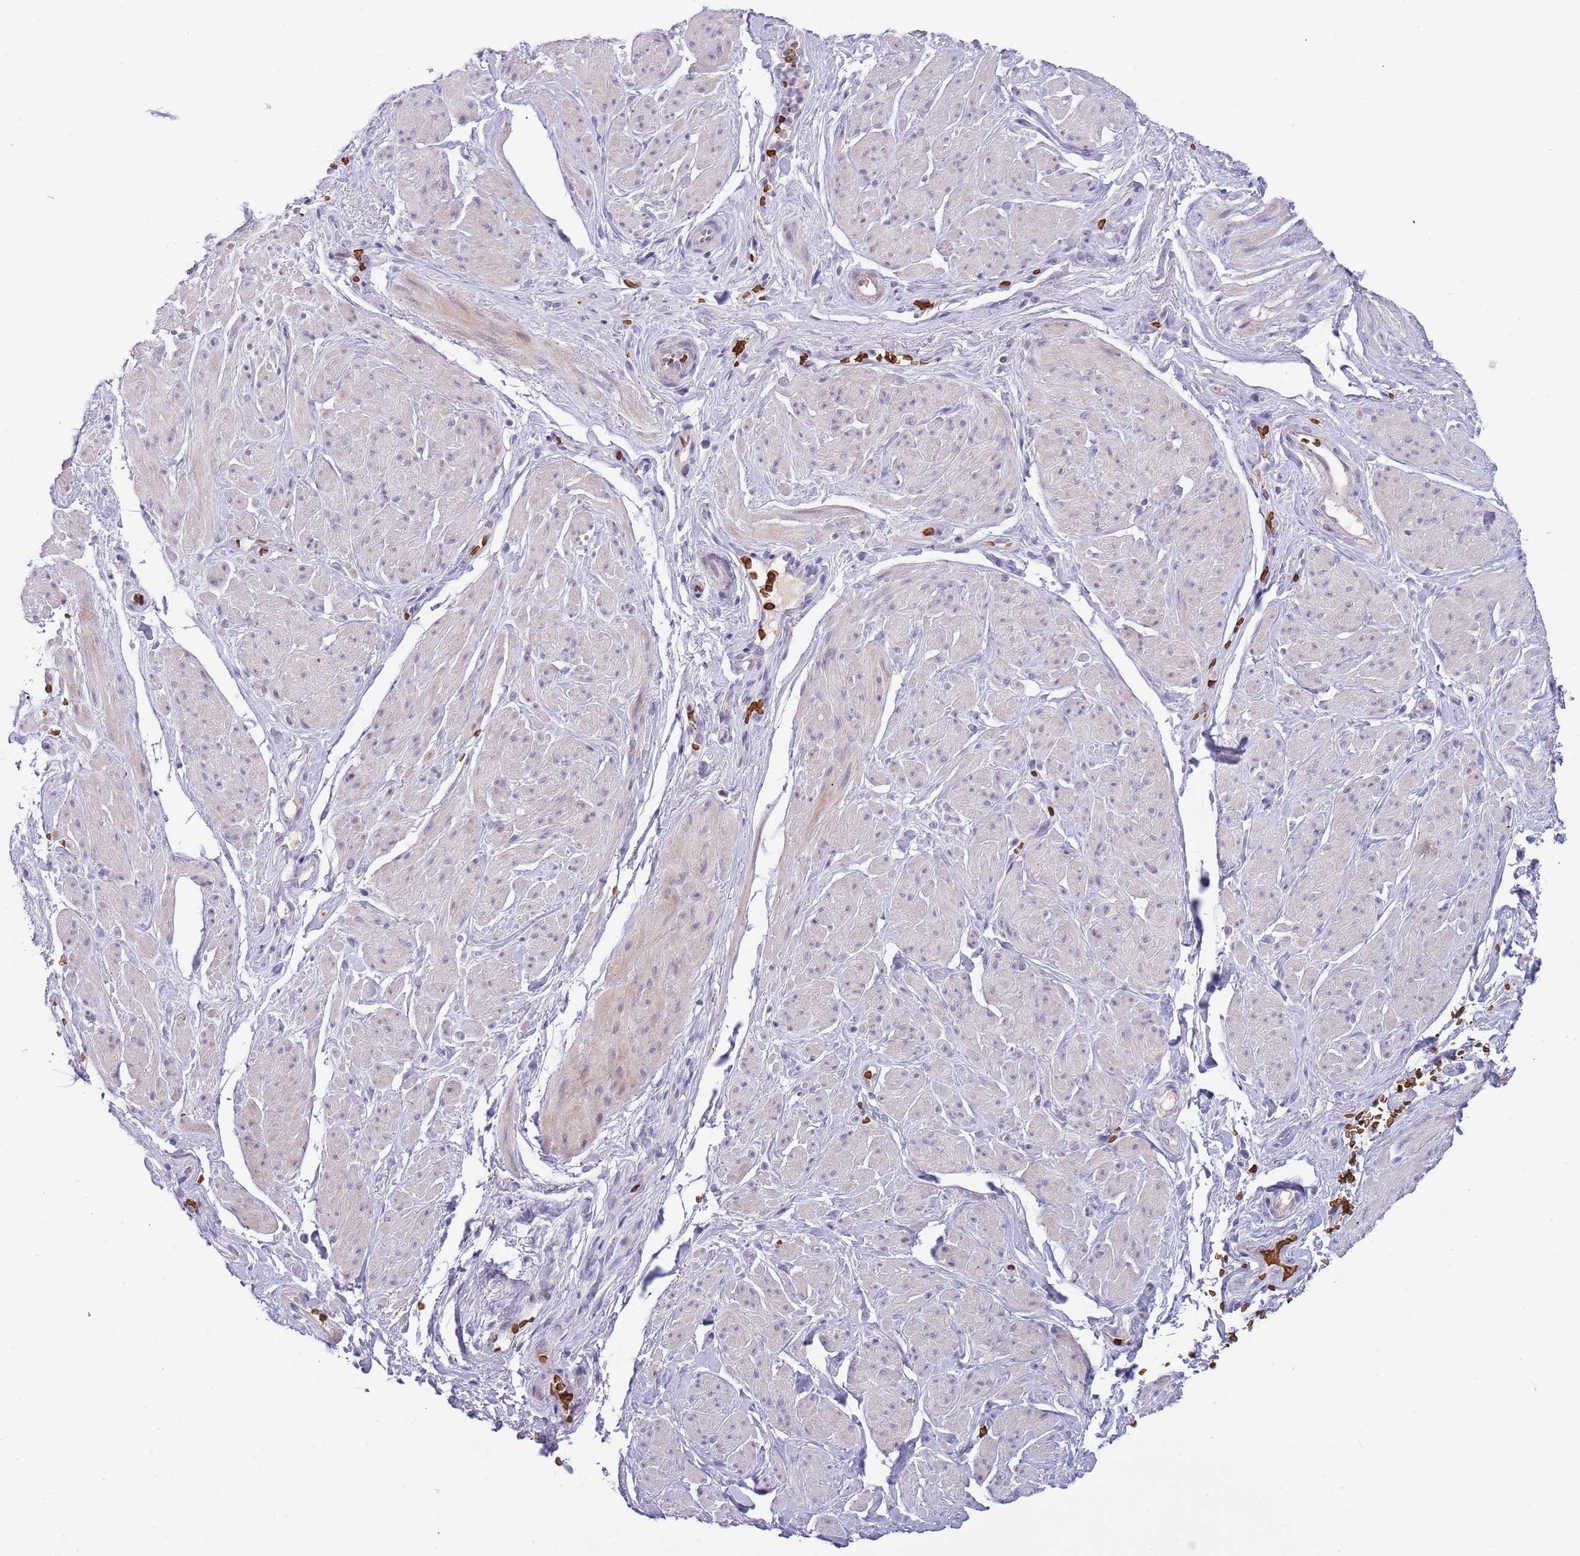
{"staining": {"intensity": "weak", "quantity": "<25%", "location": "cytoplasmic/membranous,nuclear"}, "tissue": "smooth muscle", "cell_type": "Smooth muscle cells", "image_type": "normal", "snomed": [{"axis": "morphology", "description": "Normal tissue, NOS"}, {"axis": "topography", "description": "Smooth muscle"}, {"axis": "topography", "description": "Peripheral nerve tissue"}], "caption": "Immunohistochemical staining of benign smooth muscle shows no significant positivity in smooth muscle cells. The staining is performed using DAB brown chromogen with nuclei counter-stained in using hematoxylin.", "gene": "LYPD6B", "patient": {"sex": "male", "age": 69}}